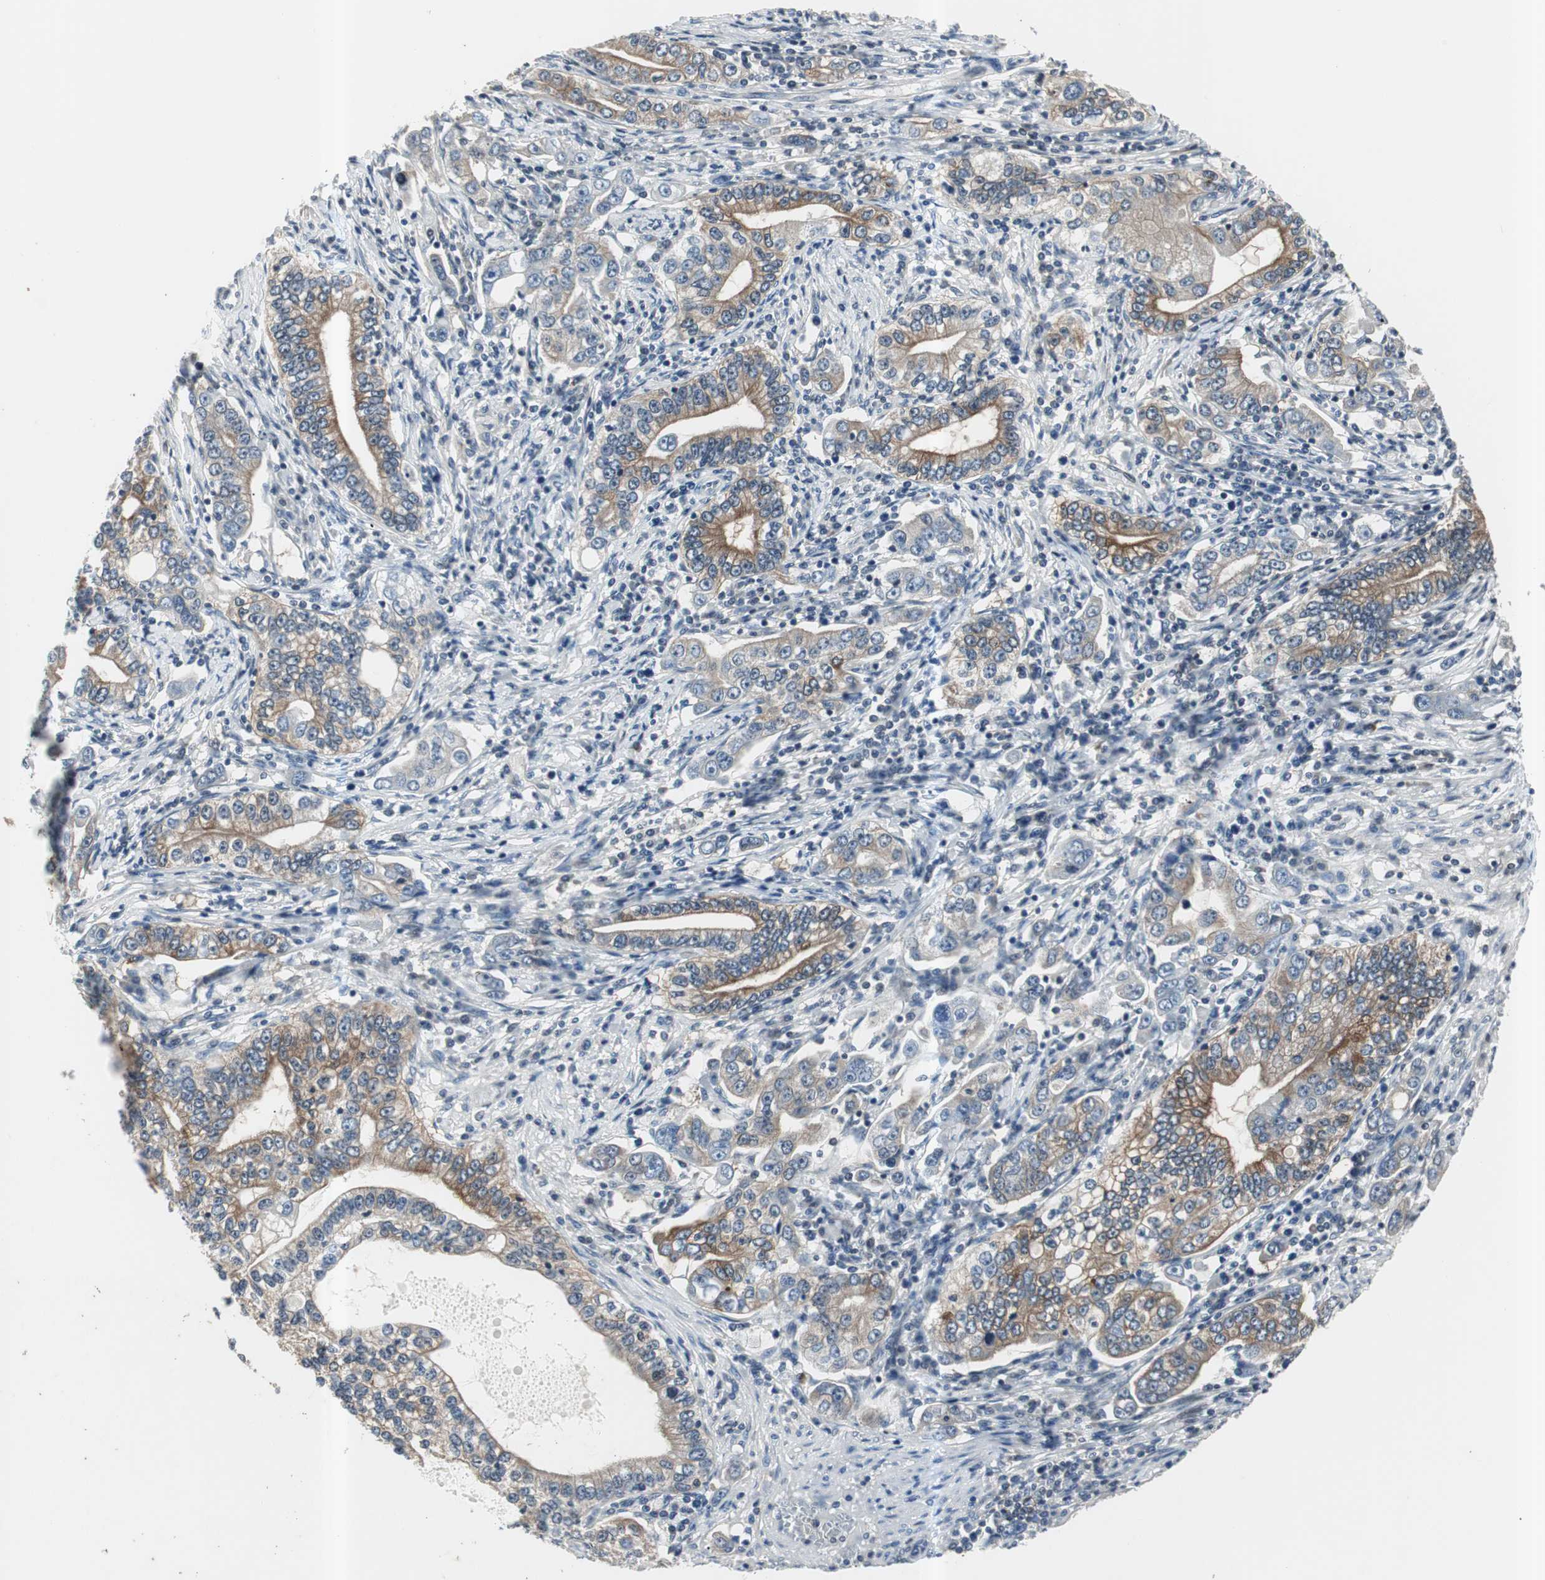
{"staining": {"intensity": "moderate", "quantity": "25%-75%", "location": "cytoplasmic/membranous"}, "tissue": "stomach cancer", "cell_type": "Tumor cells", "image_type": "cancer", "snomed": [{"axis": "morphology", "description": "Adenocarcinoma, NOS"}, {"axis": "topography", "description": "Stomach, lower"}], "caption": "The histopathology image reveals staining of stomach cancer, revealing moderate cytoplasmic/membranous protein expression (brown color) within tumor cells.", "gene": "SMAD1", "patient": {"sex": "female", "age": 72}}